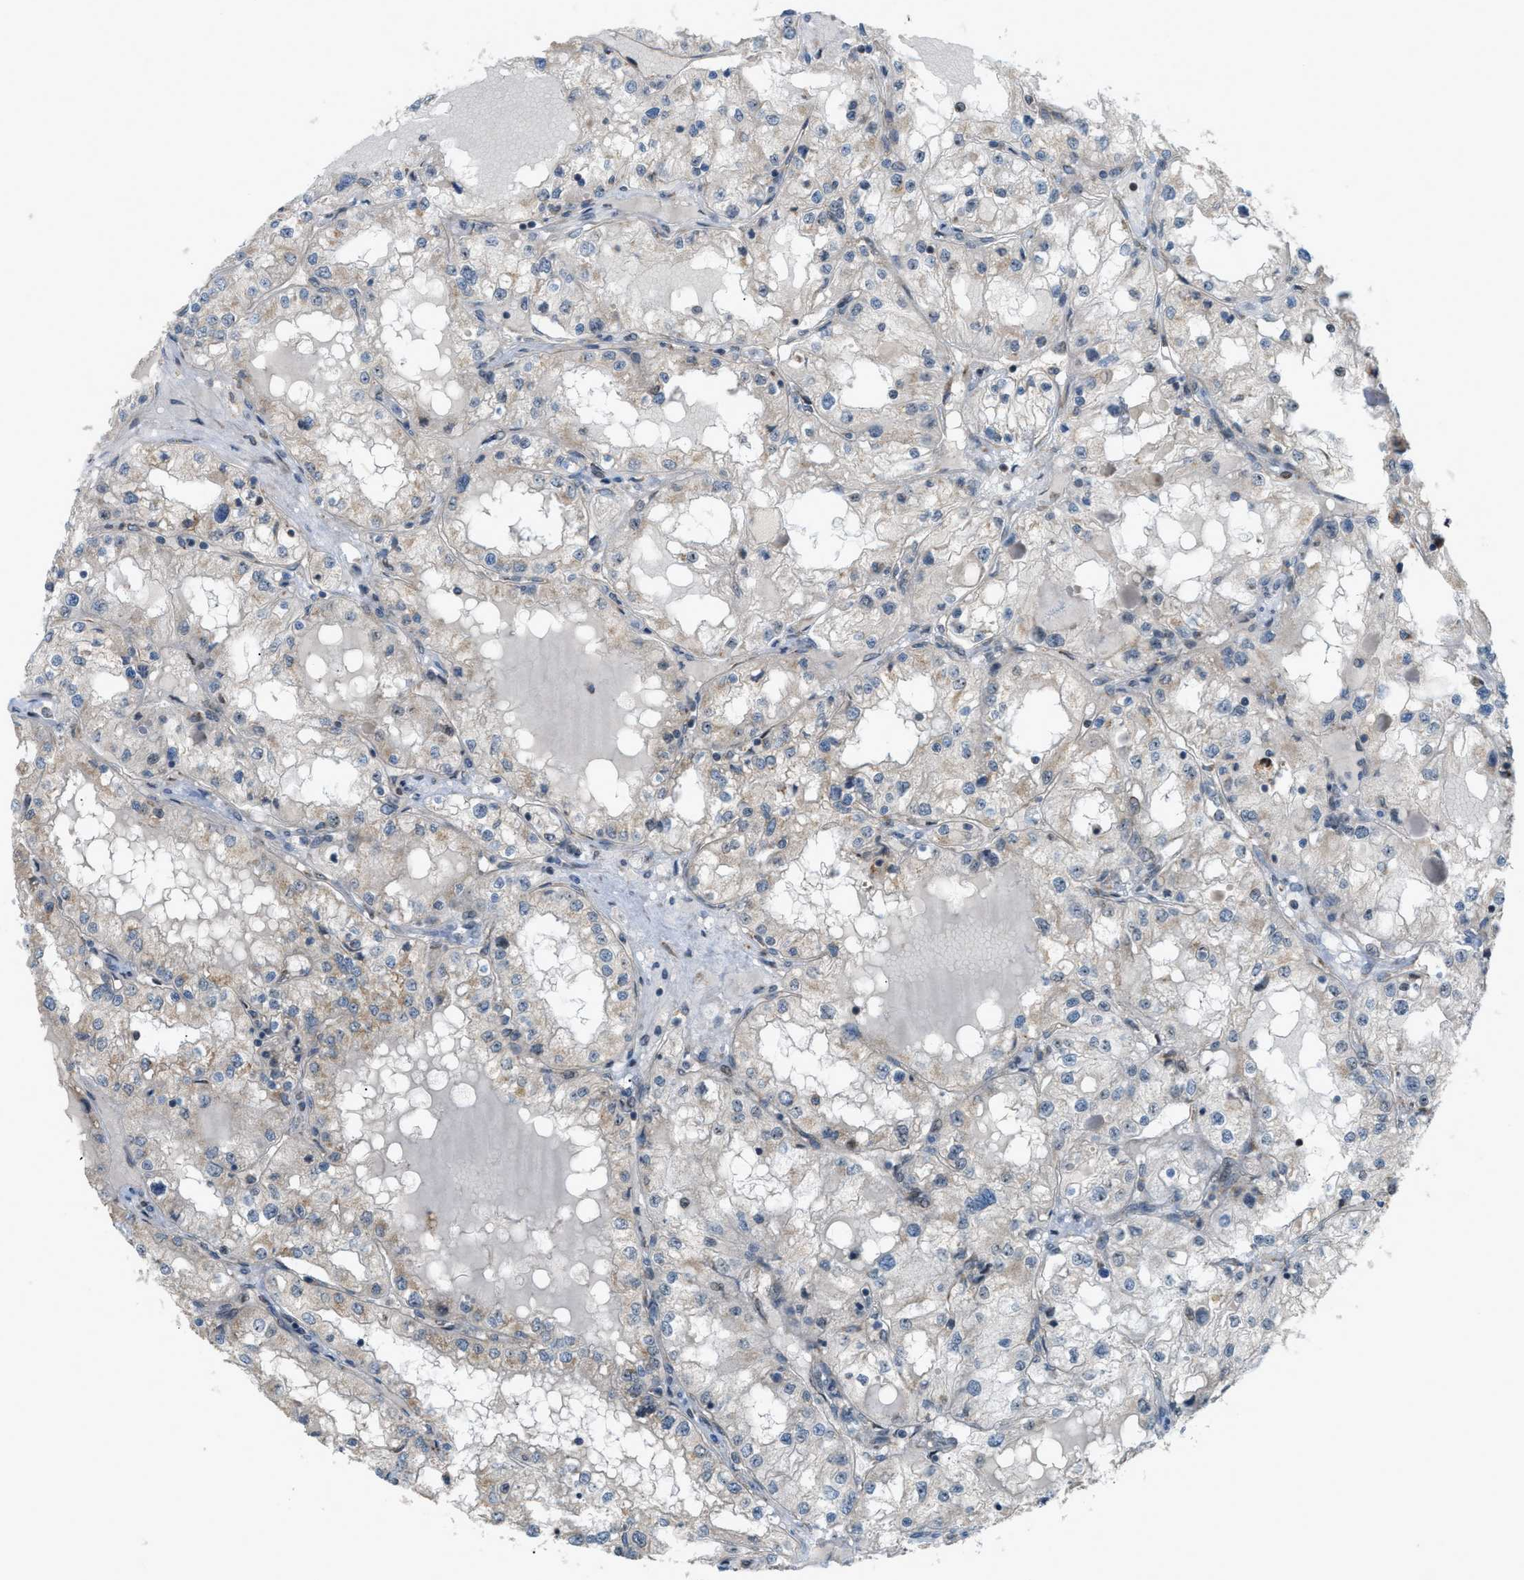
{"staining": {"intensity": "negative", "quantity": "none", "location": "none"}, "tissue": "renal cancer", "cell_type": "Tumor cells", "image_type": "cancer", "snomed": [{"axis": "morphology", "description": "Adenocarcinoma, NOS"}, {"axis": "topography", "description": "Kidney"}], "caption": "Adenocarcinoma (renal) stained for a protein using immunohistochemistry exhibits no positivity tumor cells.", "gene": "CCDC186", "patient": {"sex": "male", "age": 68}}